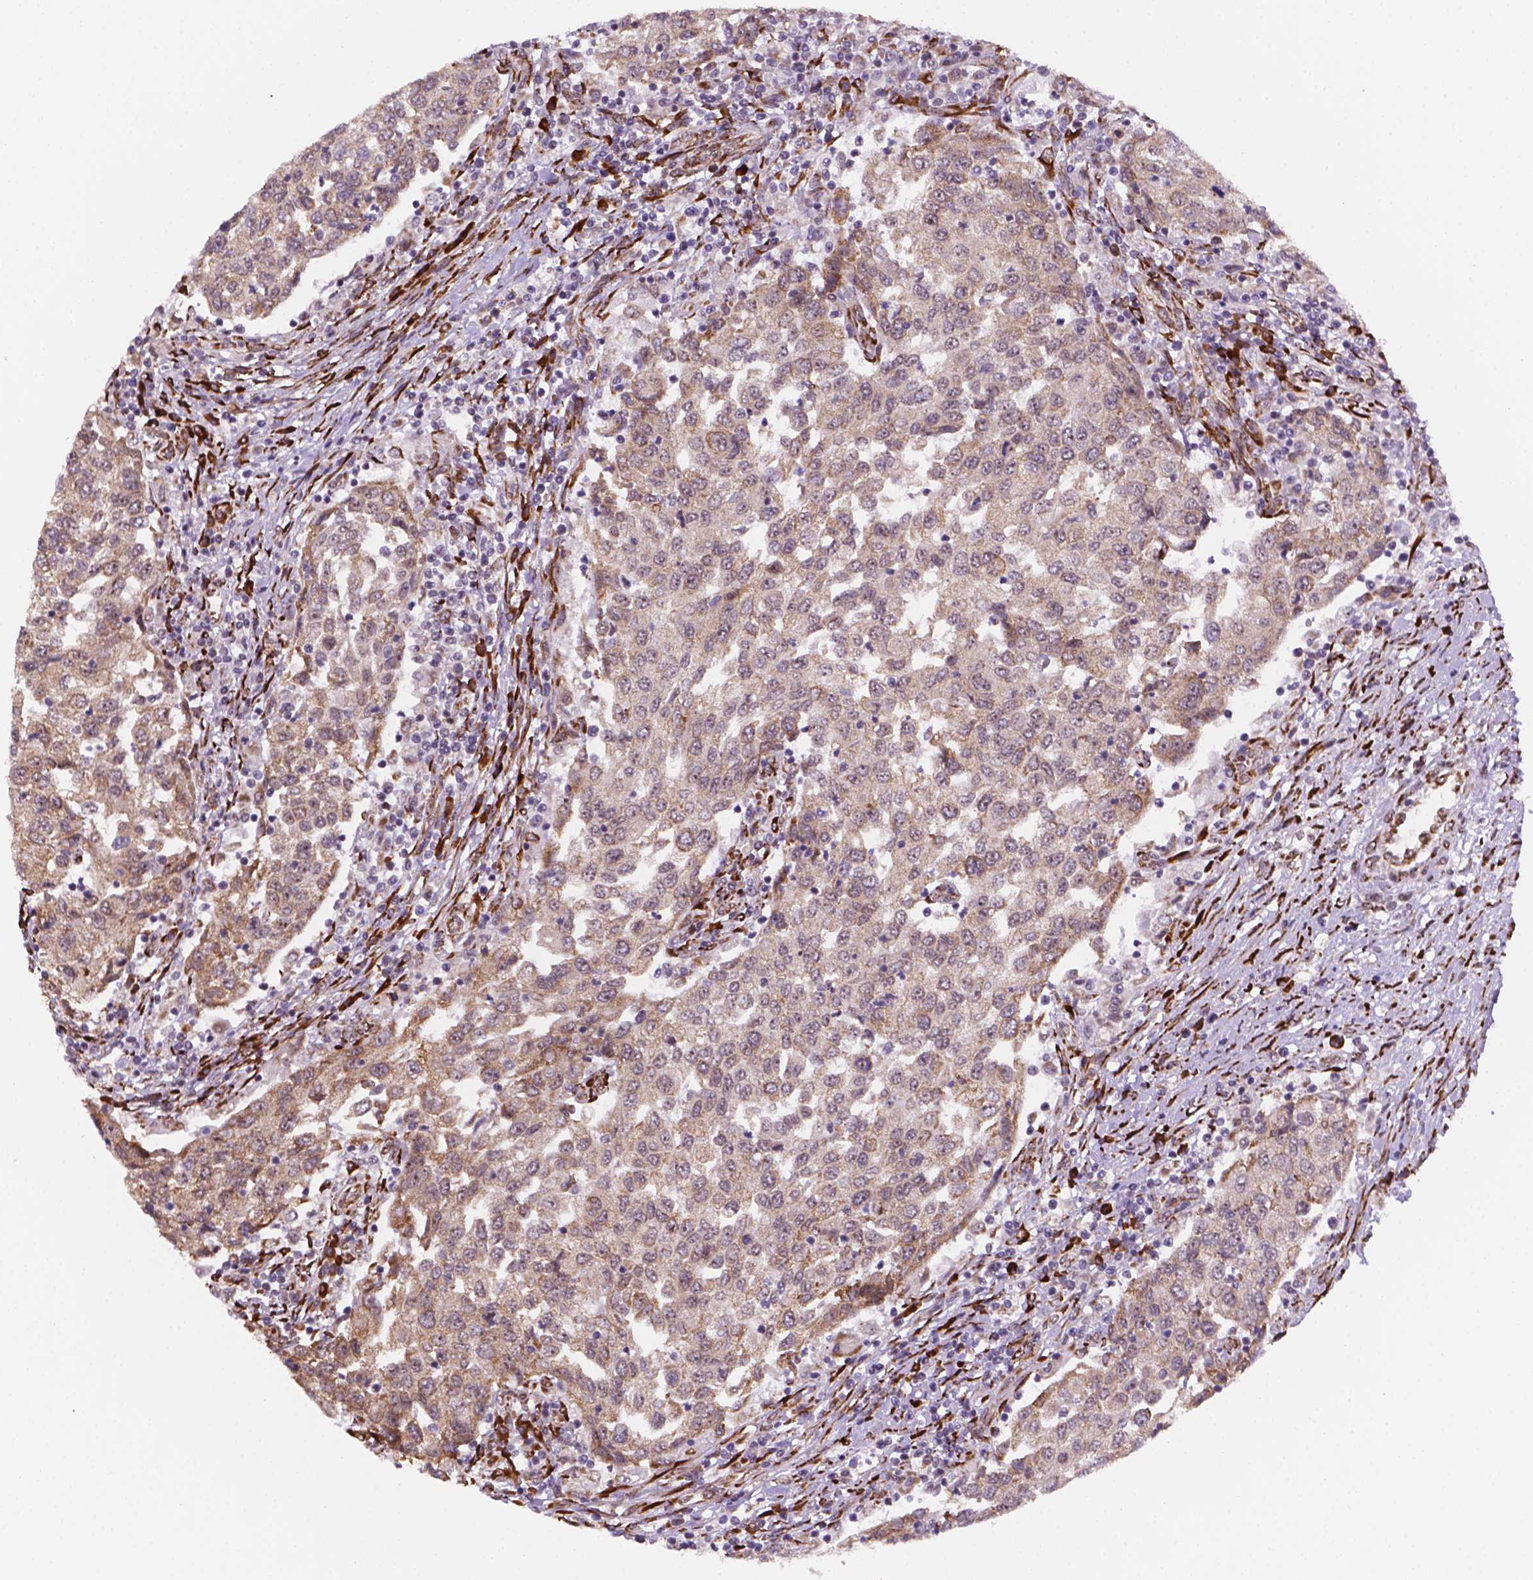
{"staining": {"intensity": "weak", "quantity": ">75%", "location": "cytoplasmic/membranous"}, "tissue": "urothelial cancer", "cell_type": "Tumor cells", "image_type": "cancer", "snomed": [{"axis": "morphology", "description": "Urothelial carcinoma, High grade"}, {"axis": "topography", "description": "Urinary bladder"}], "caption": "A micrograph of urothelial cancer stained for a protein demonstrates weak cytoplasmic/membranous brown staining in tumor cells. (brown staining indicates protein expression, while blue staining denotes nuclei).", "gene": "FNIP1", "patient": {"sex": "female", "age": 78}}